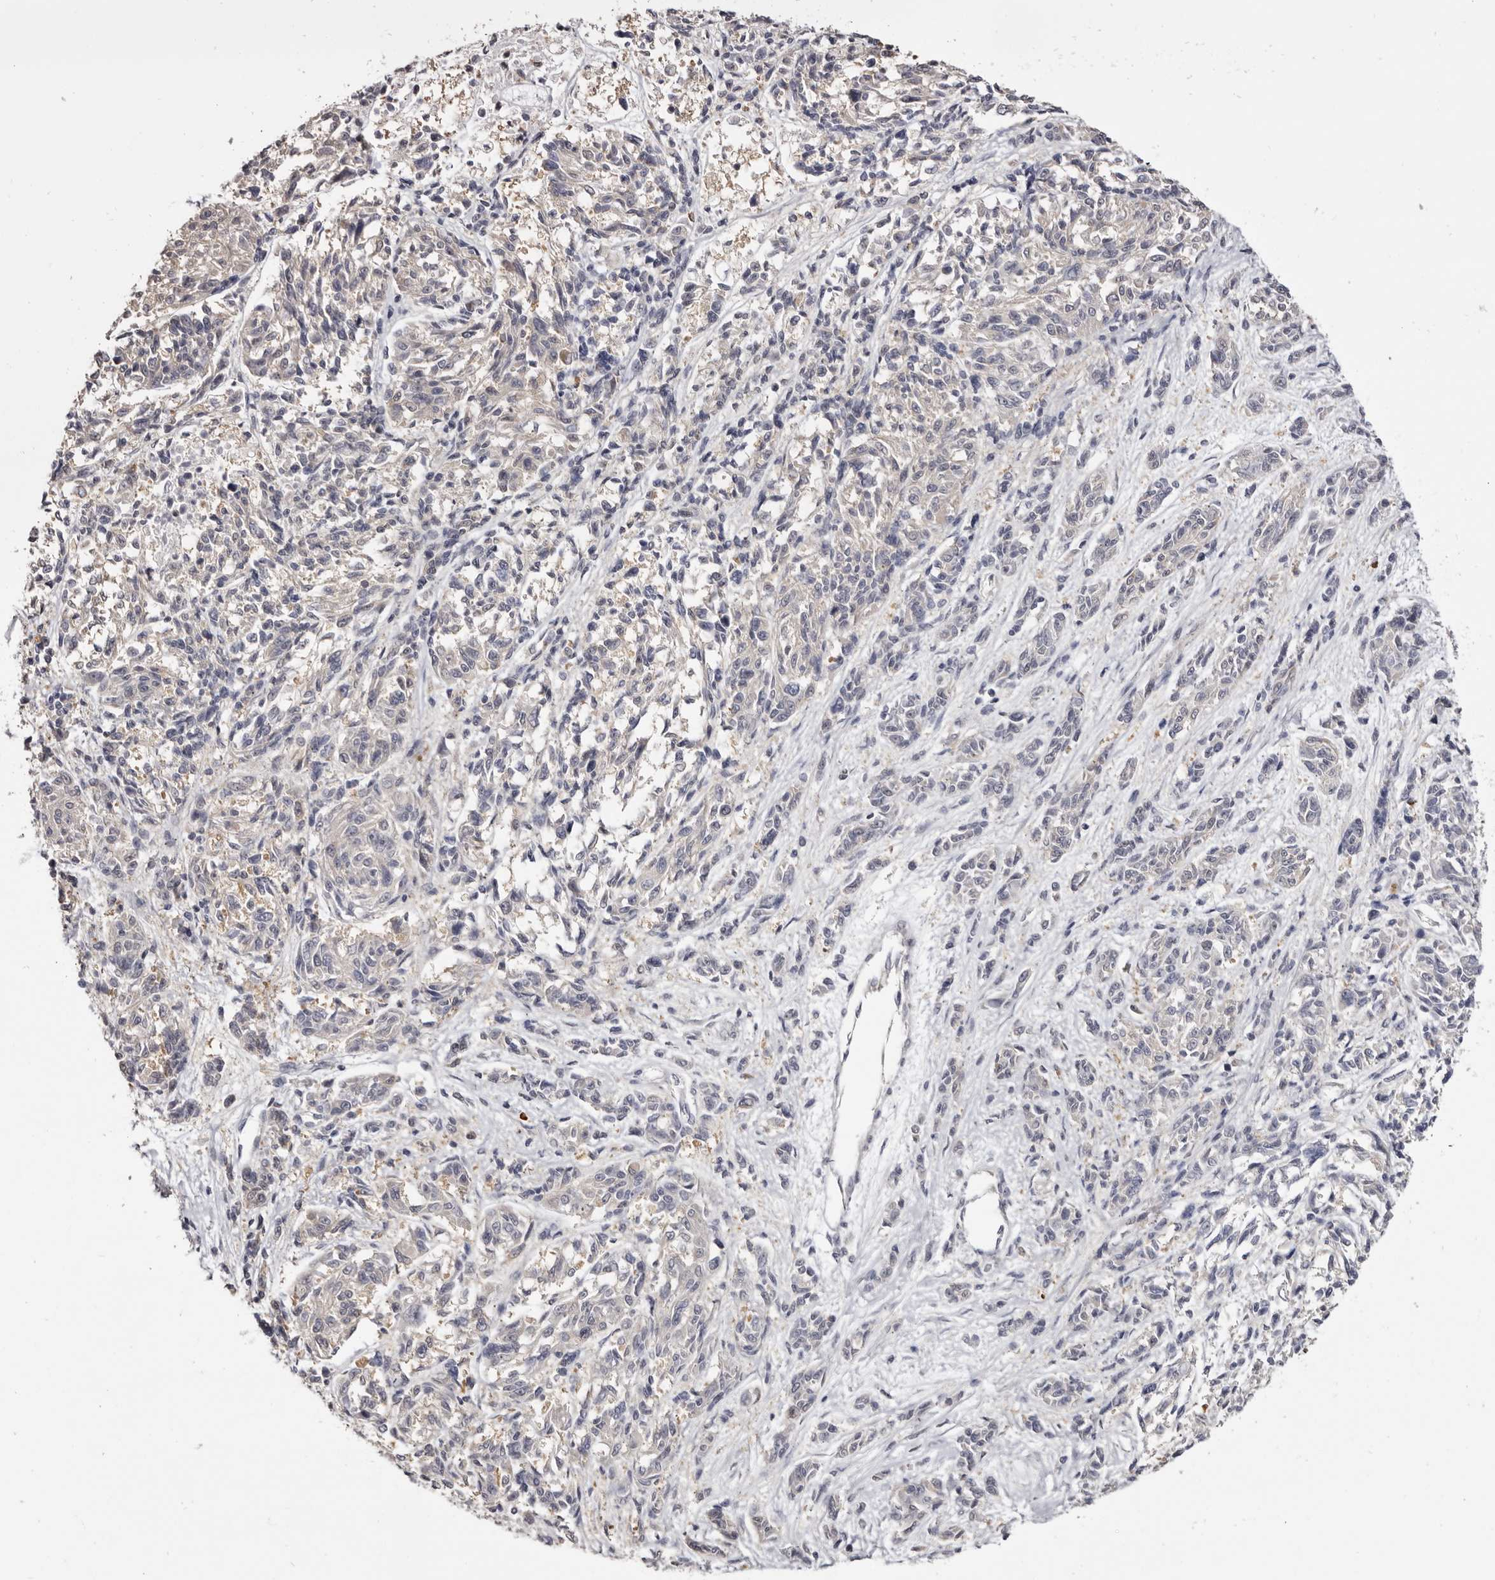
{"staining": {"intensity": "negative", "quantity": "none", "location": "none"}, "tissue": "melanoma", "cell_type": "Tumor cells", "image_type": "cancer", "snomed": [{"axis": "morphology", "description": "Malignant melanoma, NOS"}, {"axis": "topography", "description": "Skin"}], "caption": "Protein analysis of melanoma exhibits no significant positivity in tumor cells.", "gene": "TNNI1", "patient": {"sex": "male", "age": 53}}